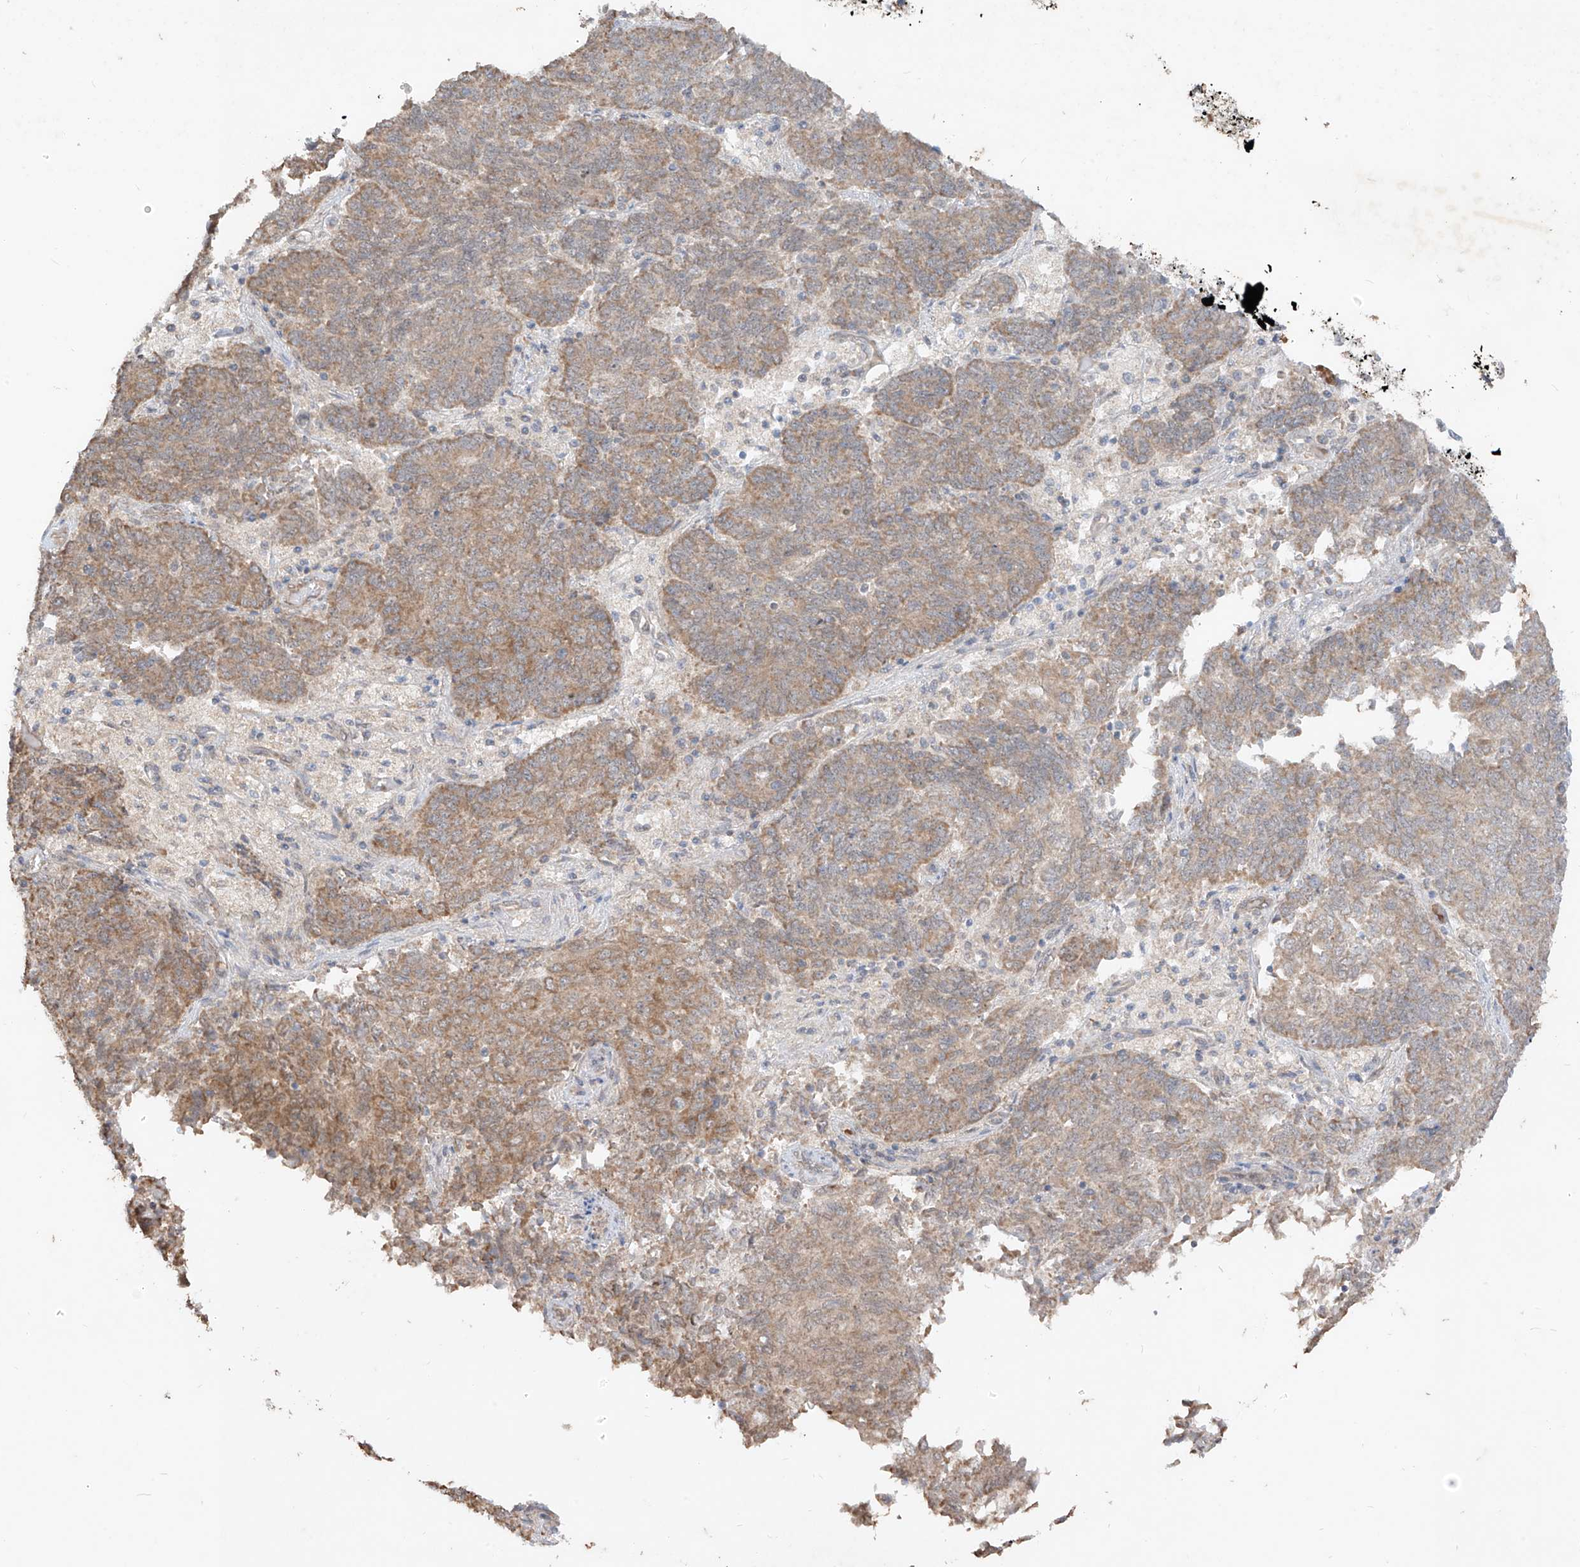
{"staining": {"intensity": "moderate", "quantity": ">75%", "location": "cytoplasmic/membranous"}, "tissue": "endometrial cancer", "cell_type": "Tumor cells", "image_type": "cancer", "snomed": [{"axis": "morphology", "description": "Adenocarcinoma, NOS"}, {"axis": "topography", "description": "Endometrium"}], "caption": "This histopathology image reveals immunohistochemistry (IHC) staining of human adenocarcinoma (endometrial), with medium moderate cytoplasmic/membranous expression in about >75% of tumor cells.", "gene": "MTUS2", "patient": {"sex": "female", "age": 80}}